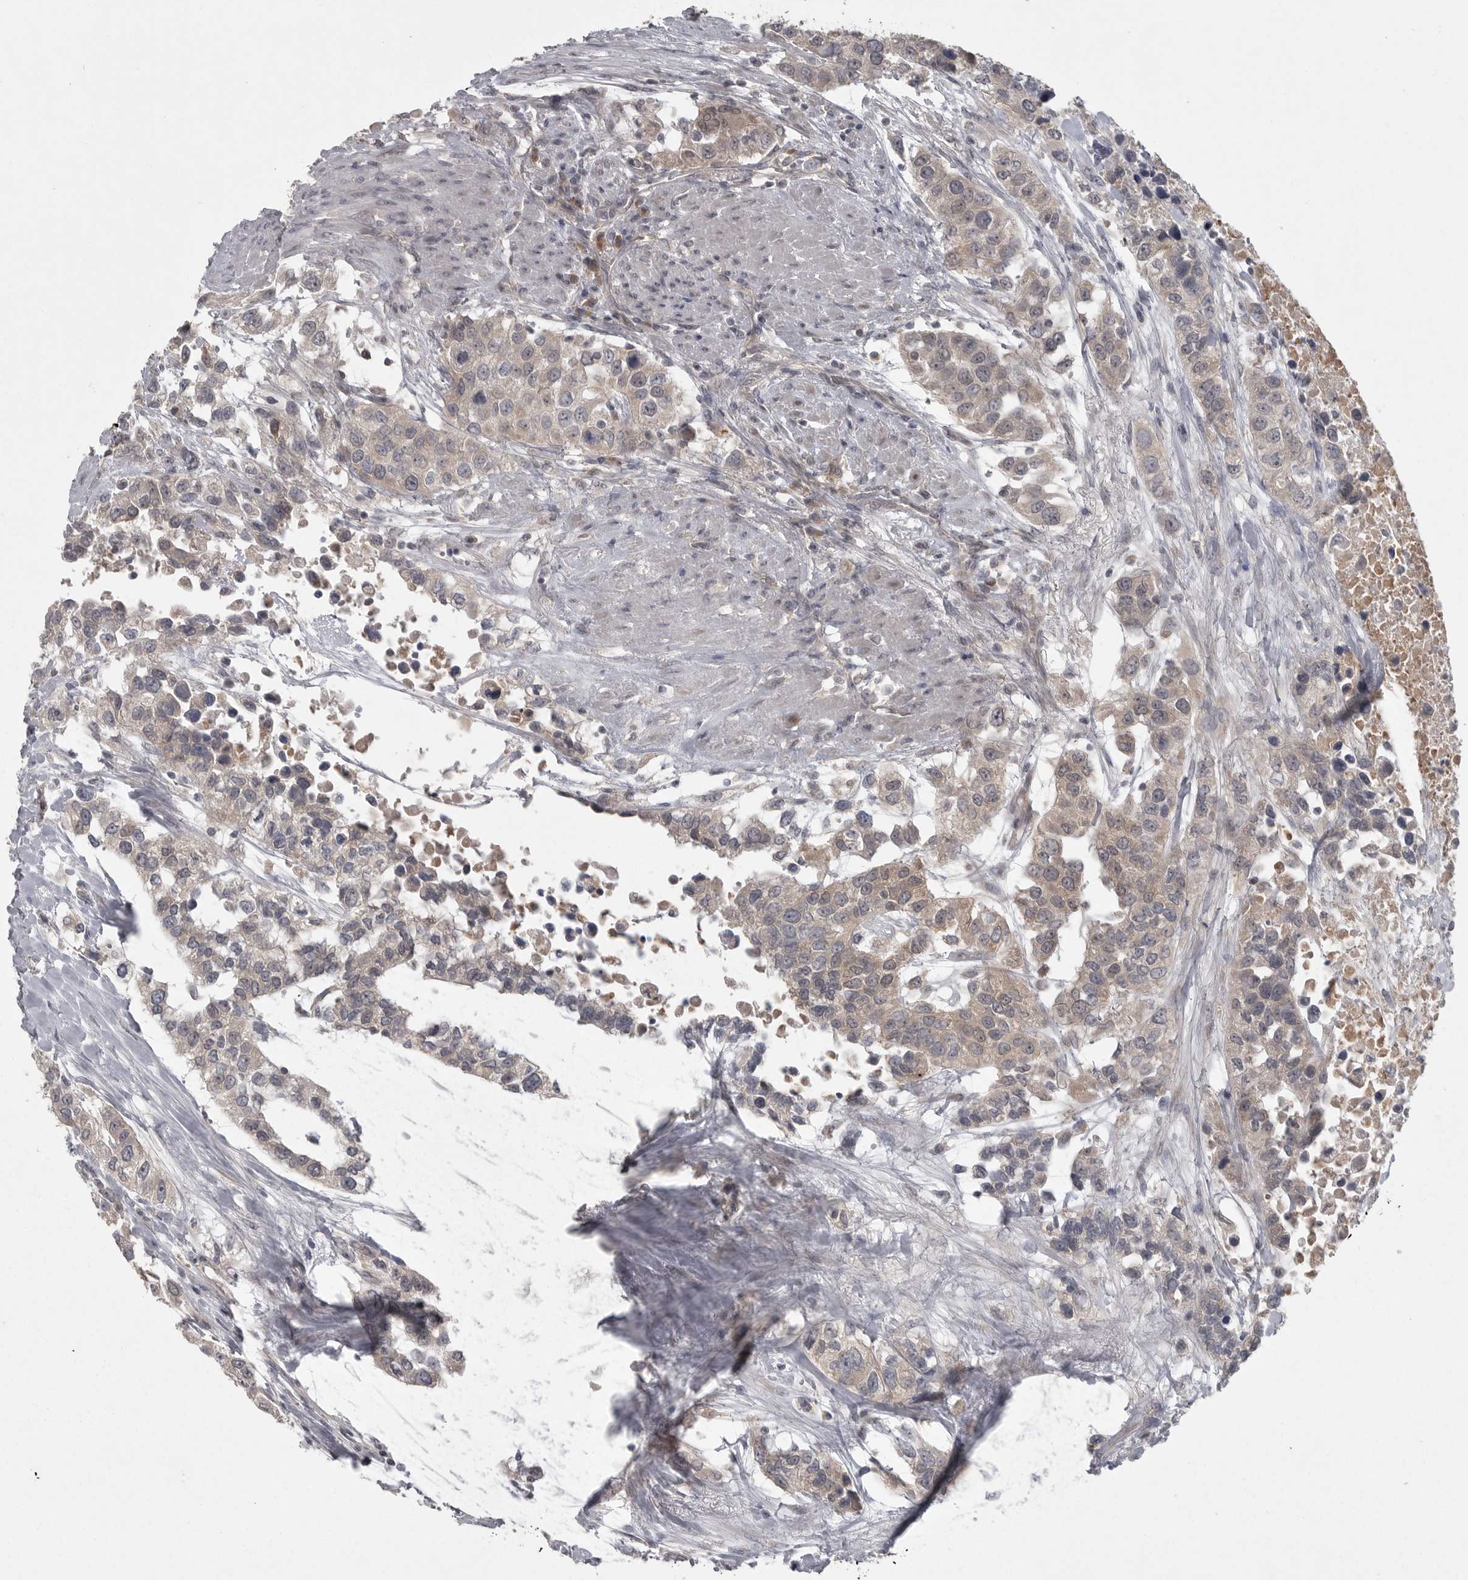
{"staining": {"intensity": "weak", "quantity": "25%-75%", "location": "cytoplasmic/membranous"}, "tissue": "urothelial cancer", "cell_type": "Tumor cells", "image_type": "cancer", "snomed": [{"axis": "morphology", "description": "Urothelial carcinoma, High grade"}, {"axis": "topography", "description": "Urinary bladder"}], "caption": "This is a micrograph of immunohistochemistry (IHC) staining of high-grade urothelial carcinoma, which shows weak staining in the cytoplasmic/membranous of tumor cells.", "gene": "PHF13", "patient": {"sex": "female", "age": 80}}